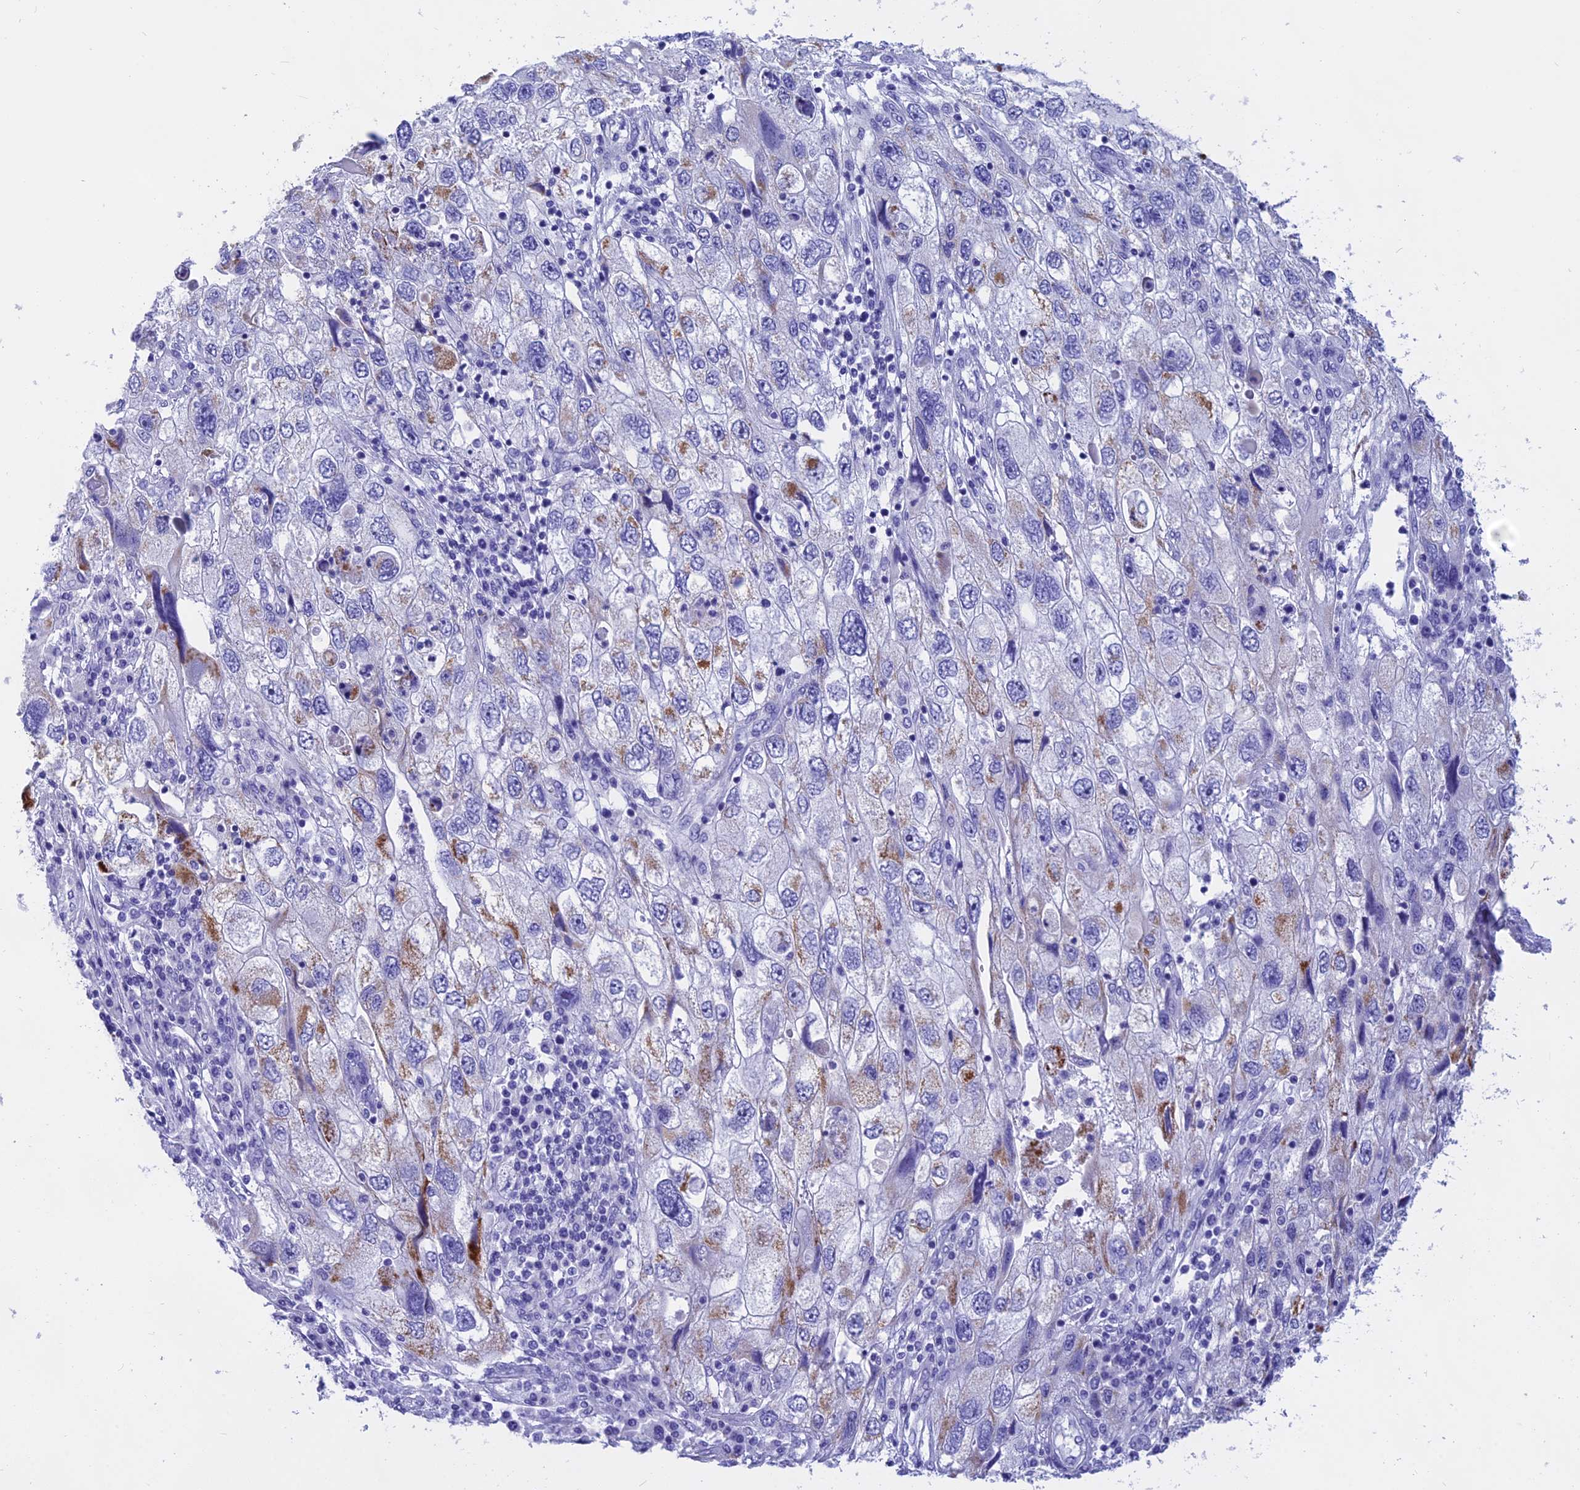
{"staining": {"intensity": "moderate", "quantity": "<25%", "location": "cytoplasmic/membranous"}, "tissue": "endometrial cancer", "cell_type": "Tumor cells", "image_type": "cancer", "snomed": [{"axis": "morphology", "description": "Adenocarcinoma, NOS"}, {"axis": "topography", "description": "Endometrium"}], "caption": "Brown immunohistochemical staining in human endometrial cancer shows moderate cytoplasmic/membranous expression in approximately <25% of tumor cells.", "gene": "ISCA1", "patient": {"sex": "female", "age": 49}}